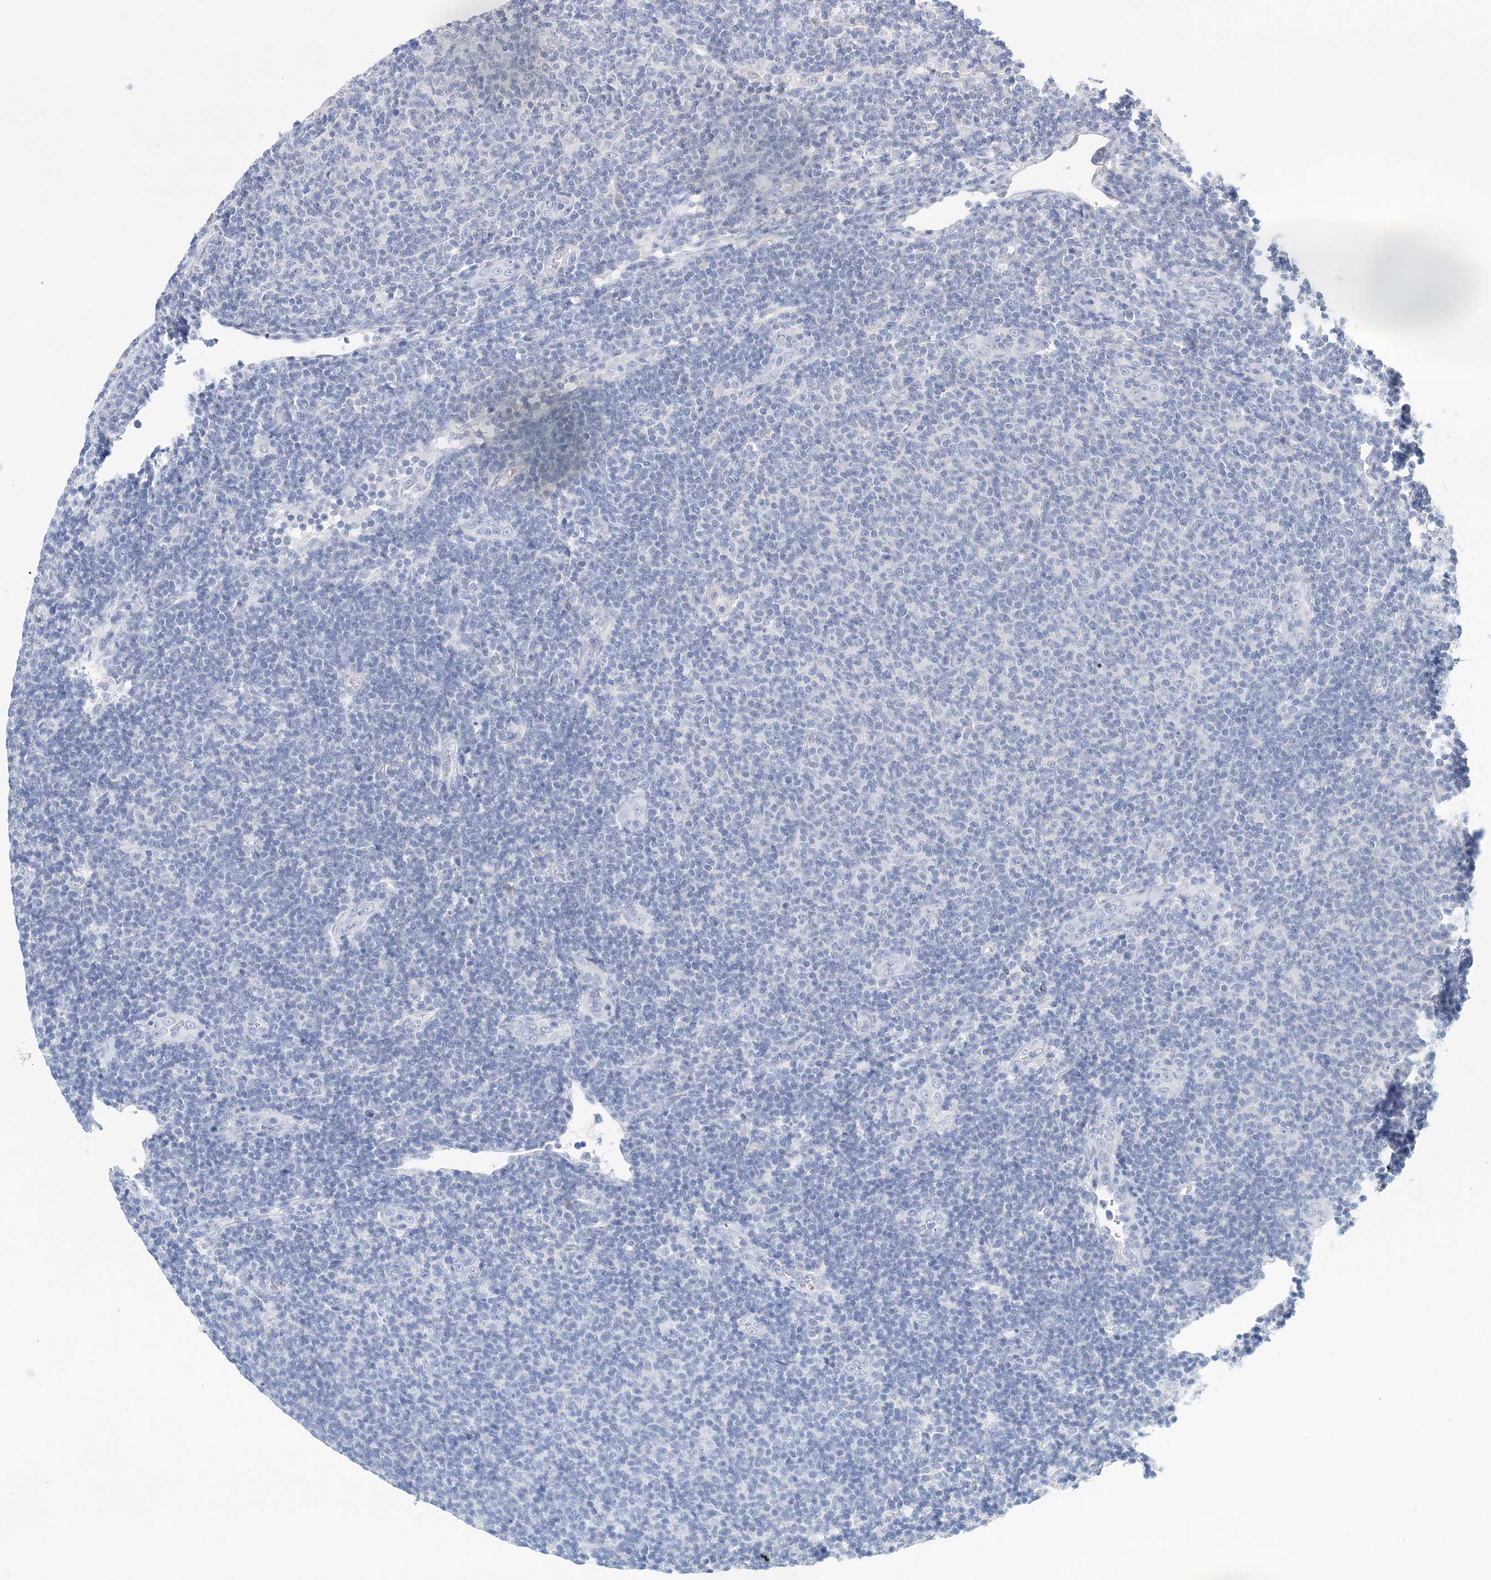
{"staining": {"intensity": "negative", "quantity": "none", "location": "none"}, "tissue": "lymphoma", "cell_type": "Tumor cells", "image_type": "cancer", "snomed": [{"axis": "morphology", "description": "Malignant lymphoma, non-Hodgkin's type, Low grade"}, {"axis": "topography", "description": "Lymph node"}], "caption": "Immunohistochemical staining of lymphoma demonstrates no significant positivity in tumor cells.", "gene": "LRRIQ4", "patient": {"sex": "male", "age": 66}}